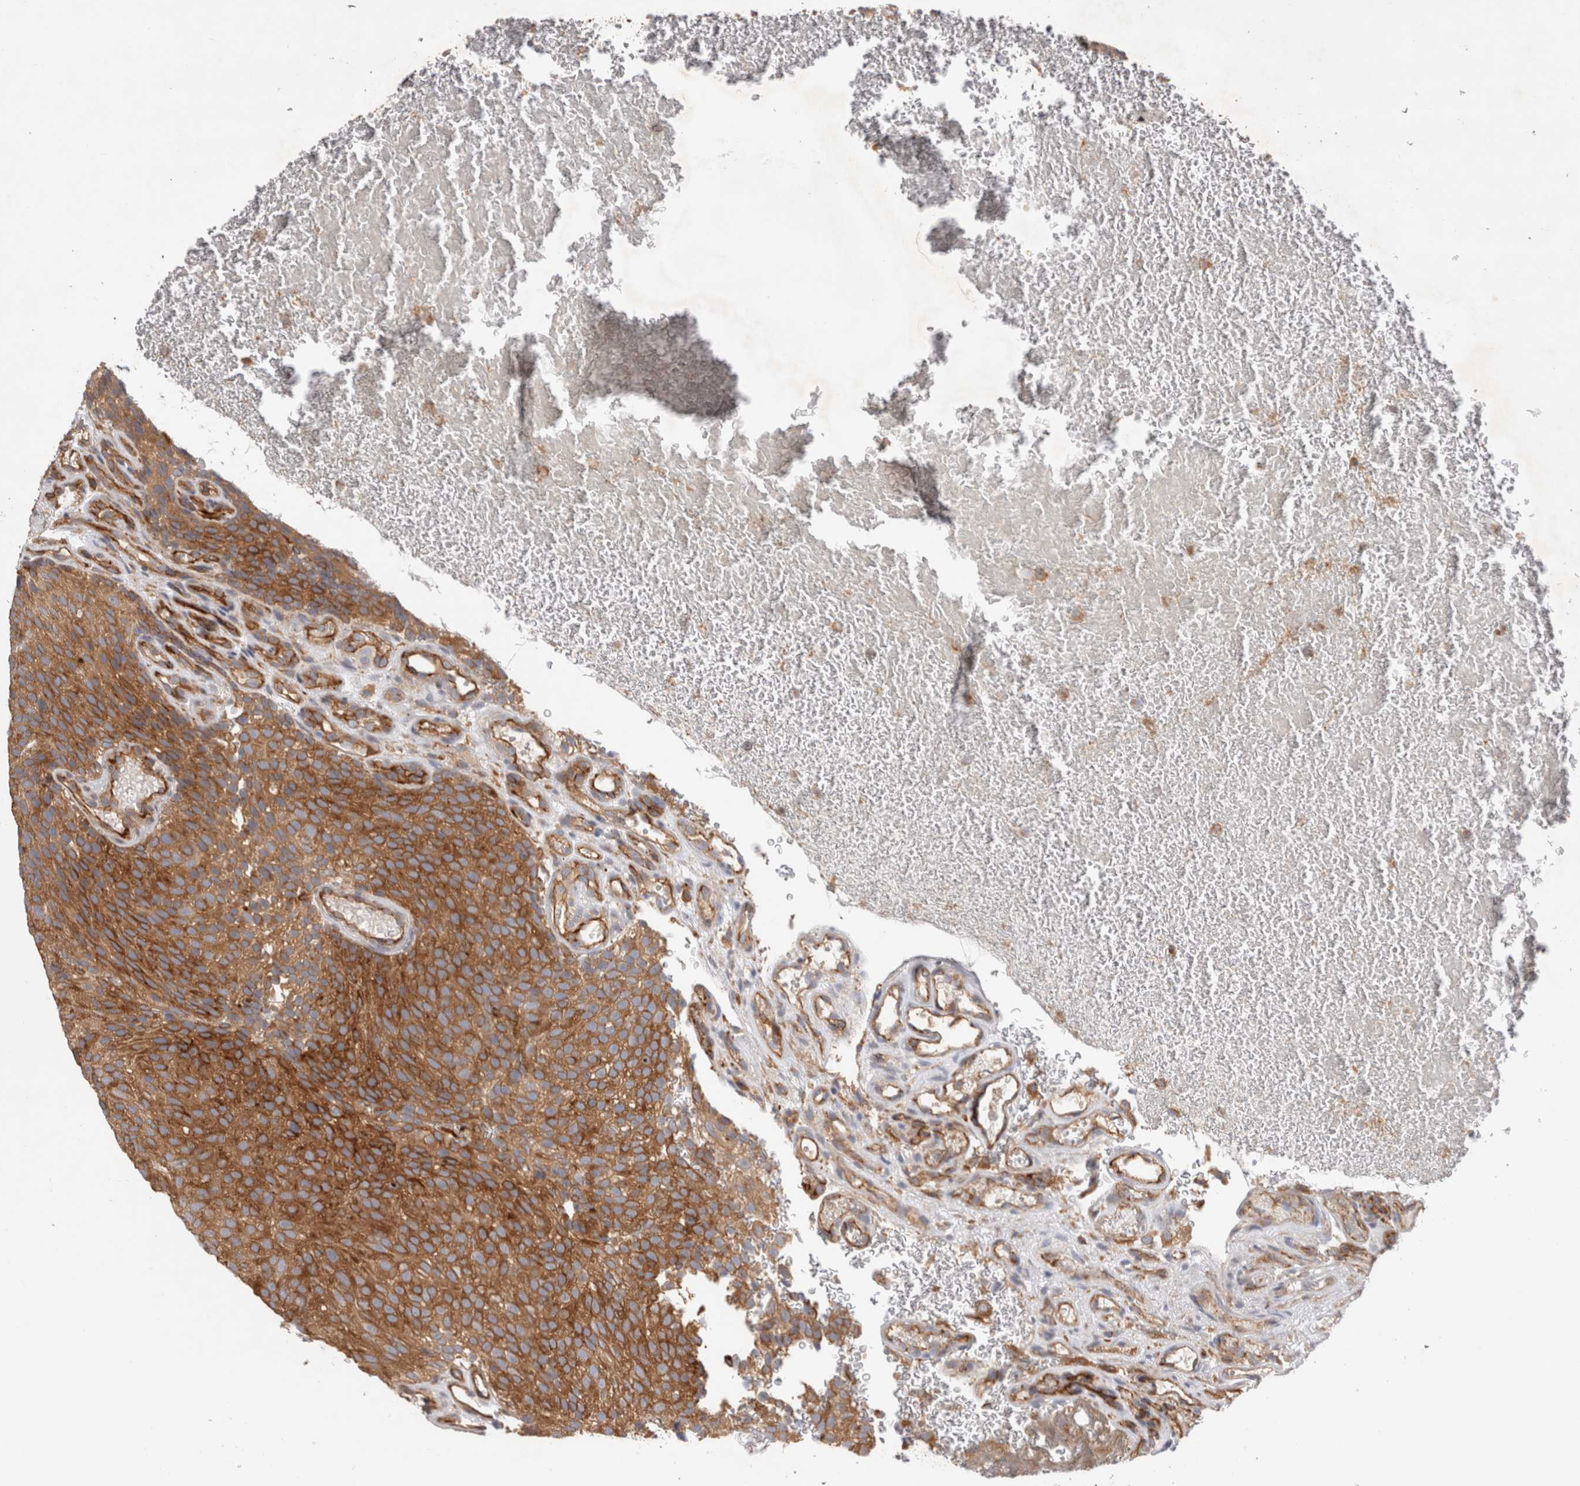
{"staining": {"intensity": "strong", "quantity": ">75%", "location": "cytoplasmic/membranous"}, "tissue": "urothelial cancer", "cell_type": "Tumor cells", "image_type": "cancer", "snomed": [{"axis": "morphology", "description": "Urothelial carcinoma, Low grade"}, {"axis": "topography", "description": "Urinary bladder"}], "caption": "Immunohistochemical staining of human urothelial carcinoma (low-grade) shows high levels of strong cytoplasmic/membranous protein staining in about >75% of tumor cells.", "gene": "BNIP2", "patient": {"sex": "male", "age": 78}}